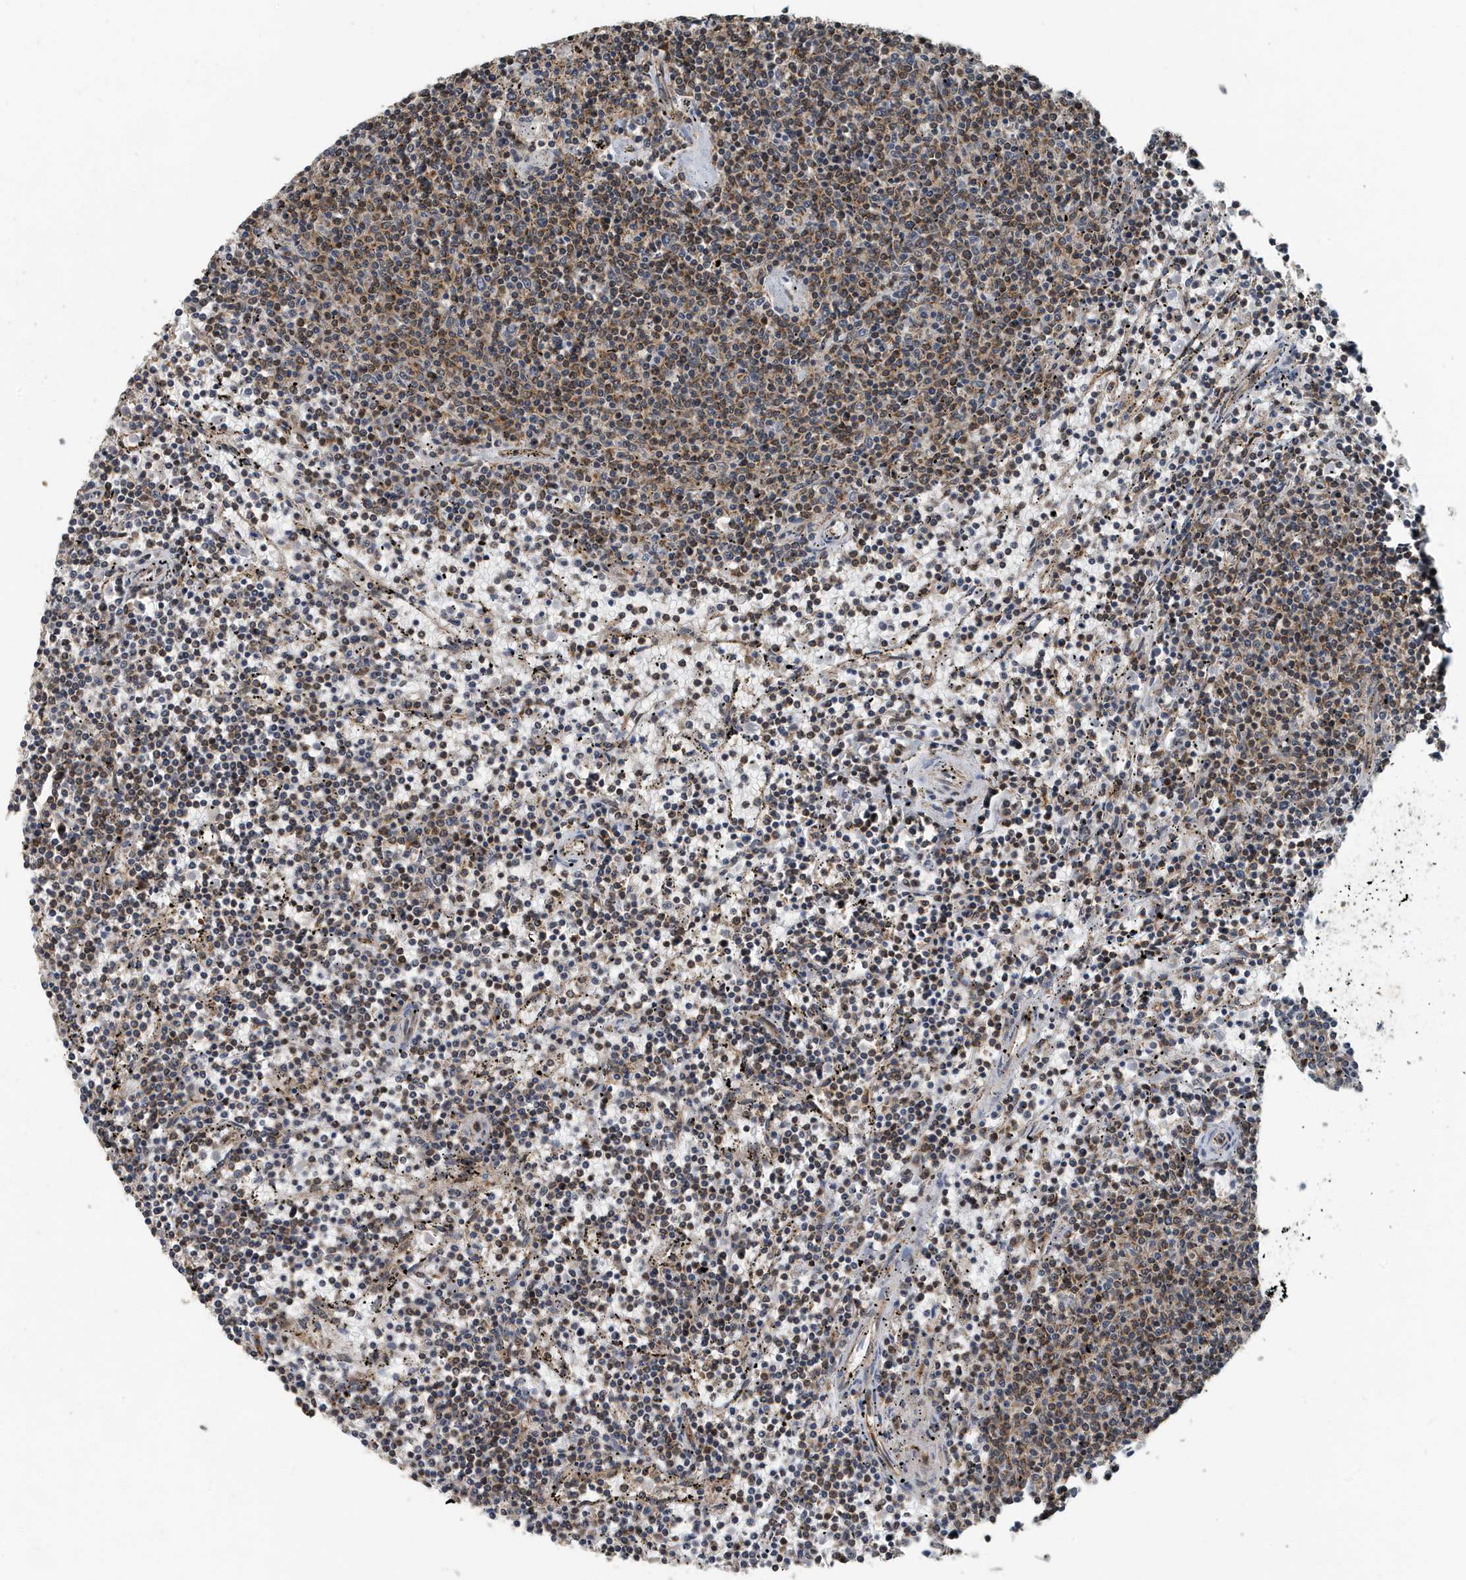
{"staining": {"intensity": "weak", "quantity": "<25%", "location": "cytoplasmic/membranous"}, "tissue": "lymphoma", "cell_type": "Tumor cells", "image_type": "cancer", "snomed": [{"axis": "morphology", "description": "Malignant lymphoma, non-Hodgkin's type, Low grade"}, {"axis": "topography", "description": "Spleen"}], "caption": "Histopathology image shows no significant protein positivity in tumor cells of lymphoma. (Brightfield microscopy of DAB immunohistochemistry (IHC) at high magnification).", "gene": "KIF15", "patient": {"sex": "female", "age": 50}}